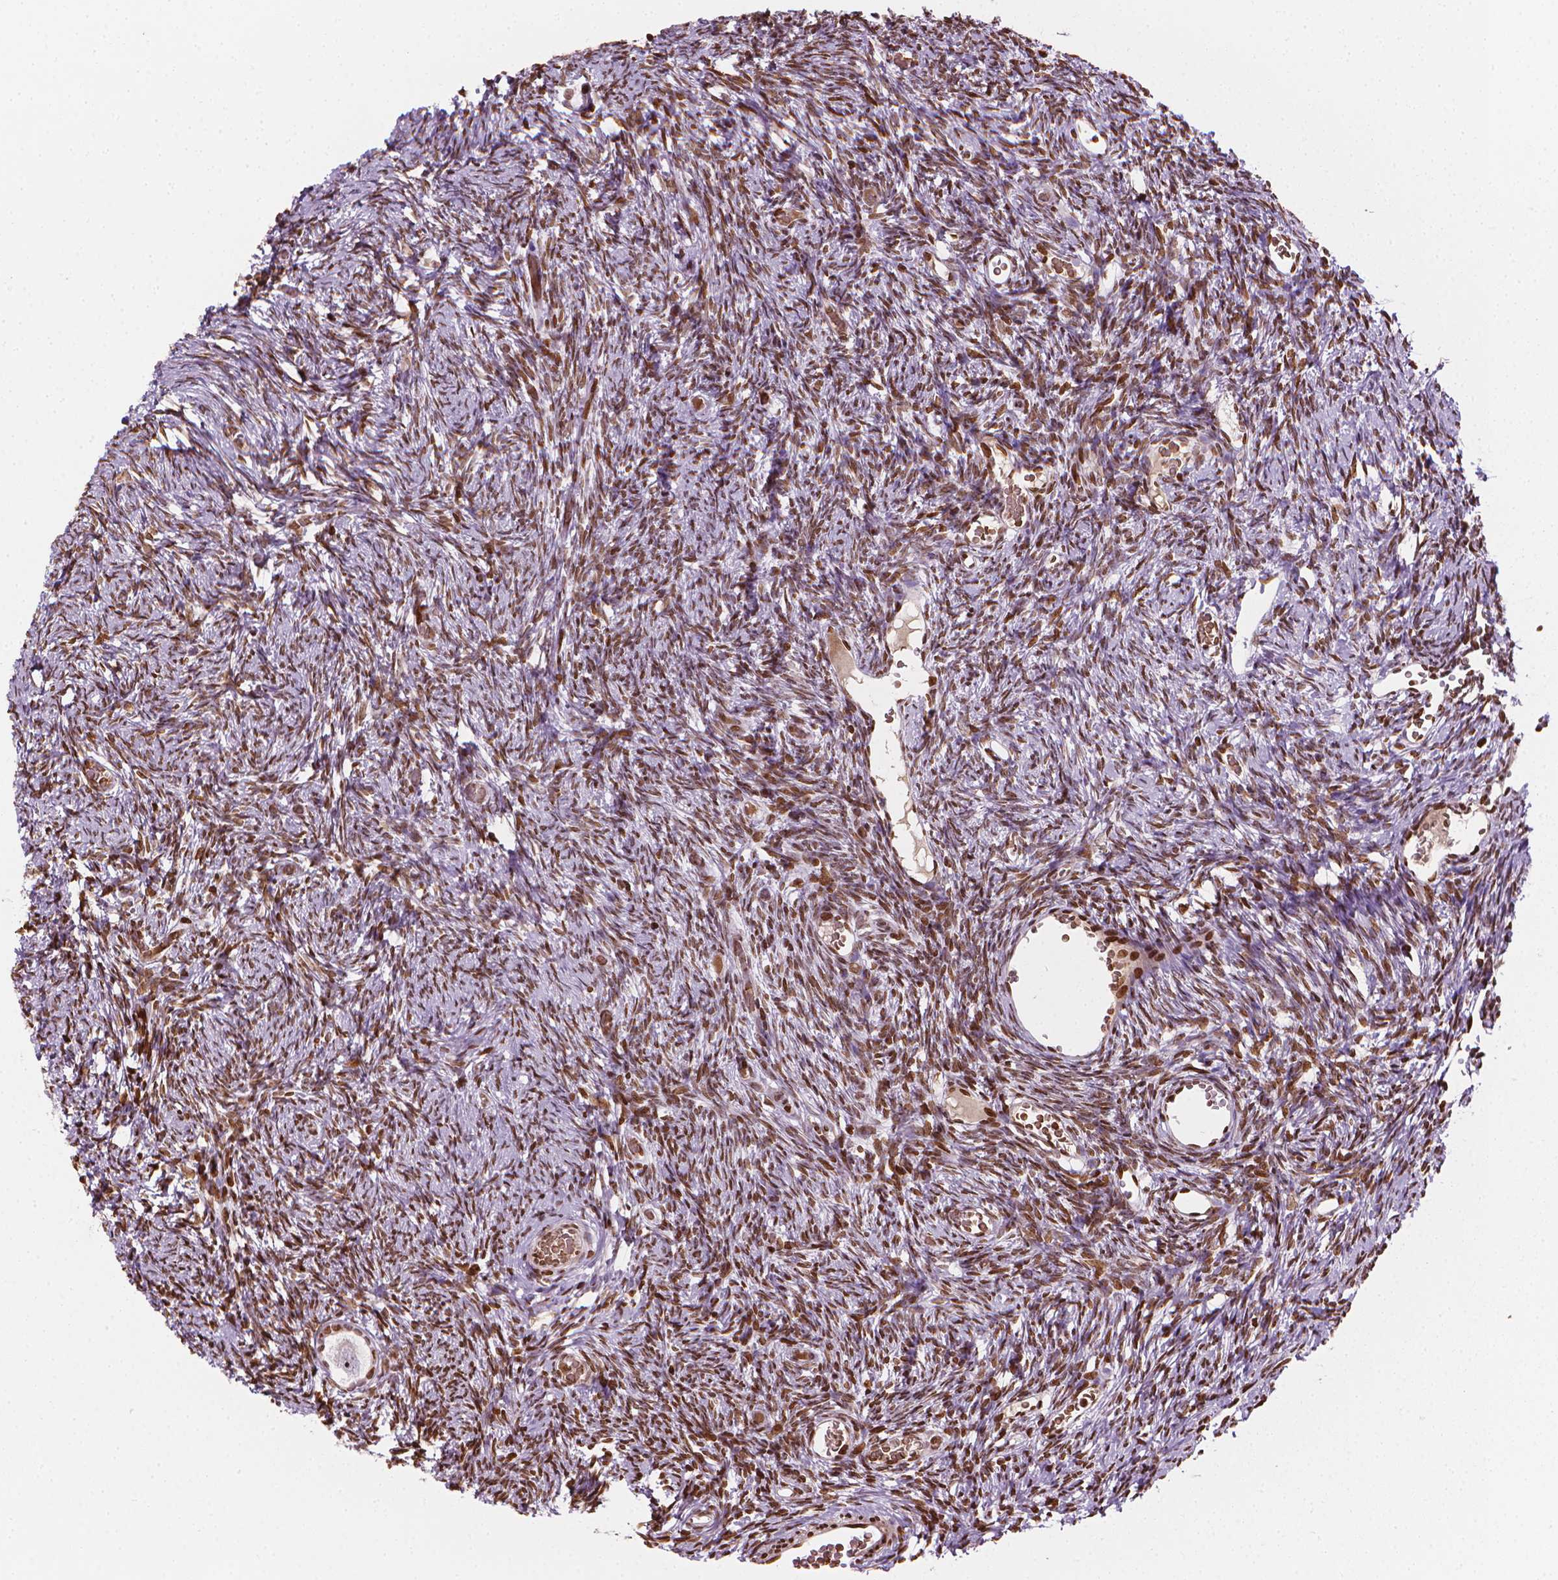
{"staining": {"intensity": "moderate", "quantity": ">75%", "location": "nuclear"}, "tissue": "ovary", "cell_type": "Follicle cells", "image_type": "normal", "snomed": [{"axis": "morphology", "description": "Normal tissue, NOS"}, {"axis": "topography", "description": "Ovary"}], "caption": "A brown stain shows moderate nuclear expression of a protein in follicle cells of benign human ovary.", "gene": "PIP4K2A", "patient": {"sex": "female", "age": 39}}